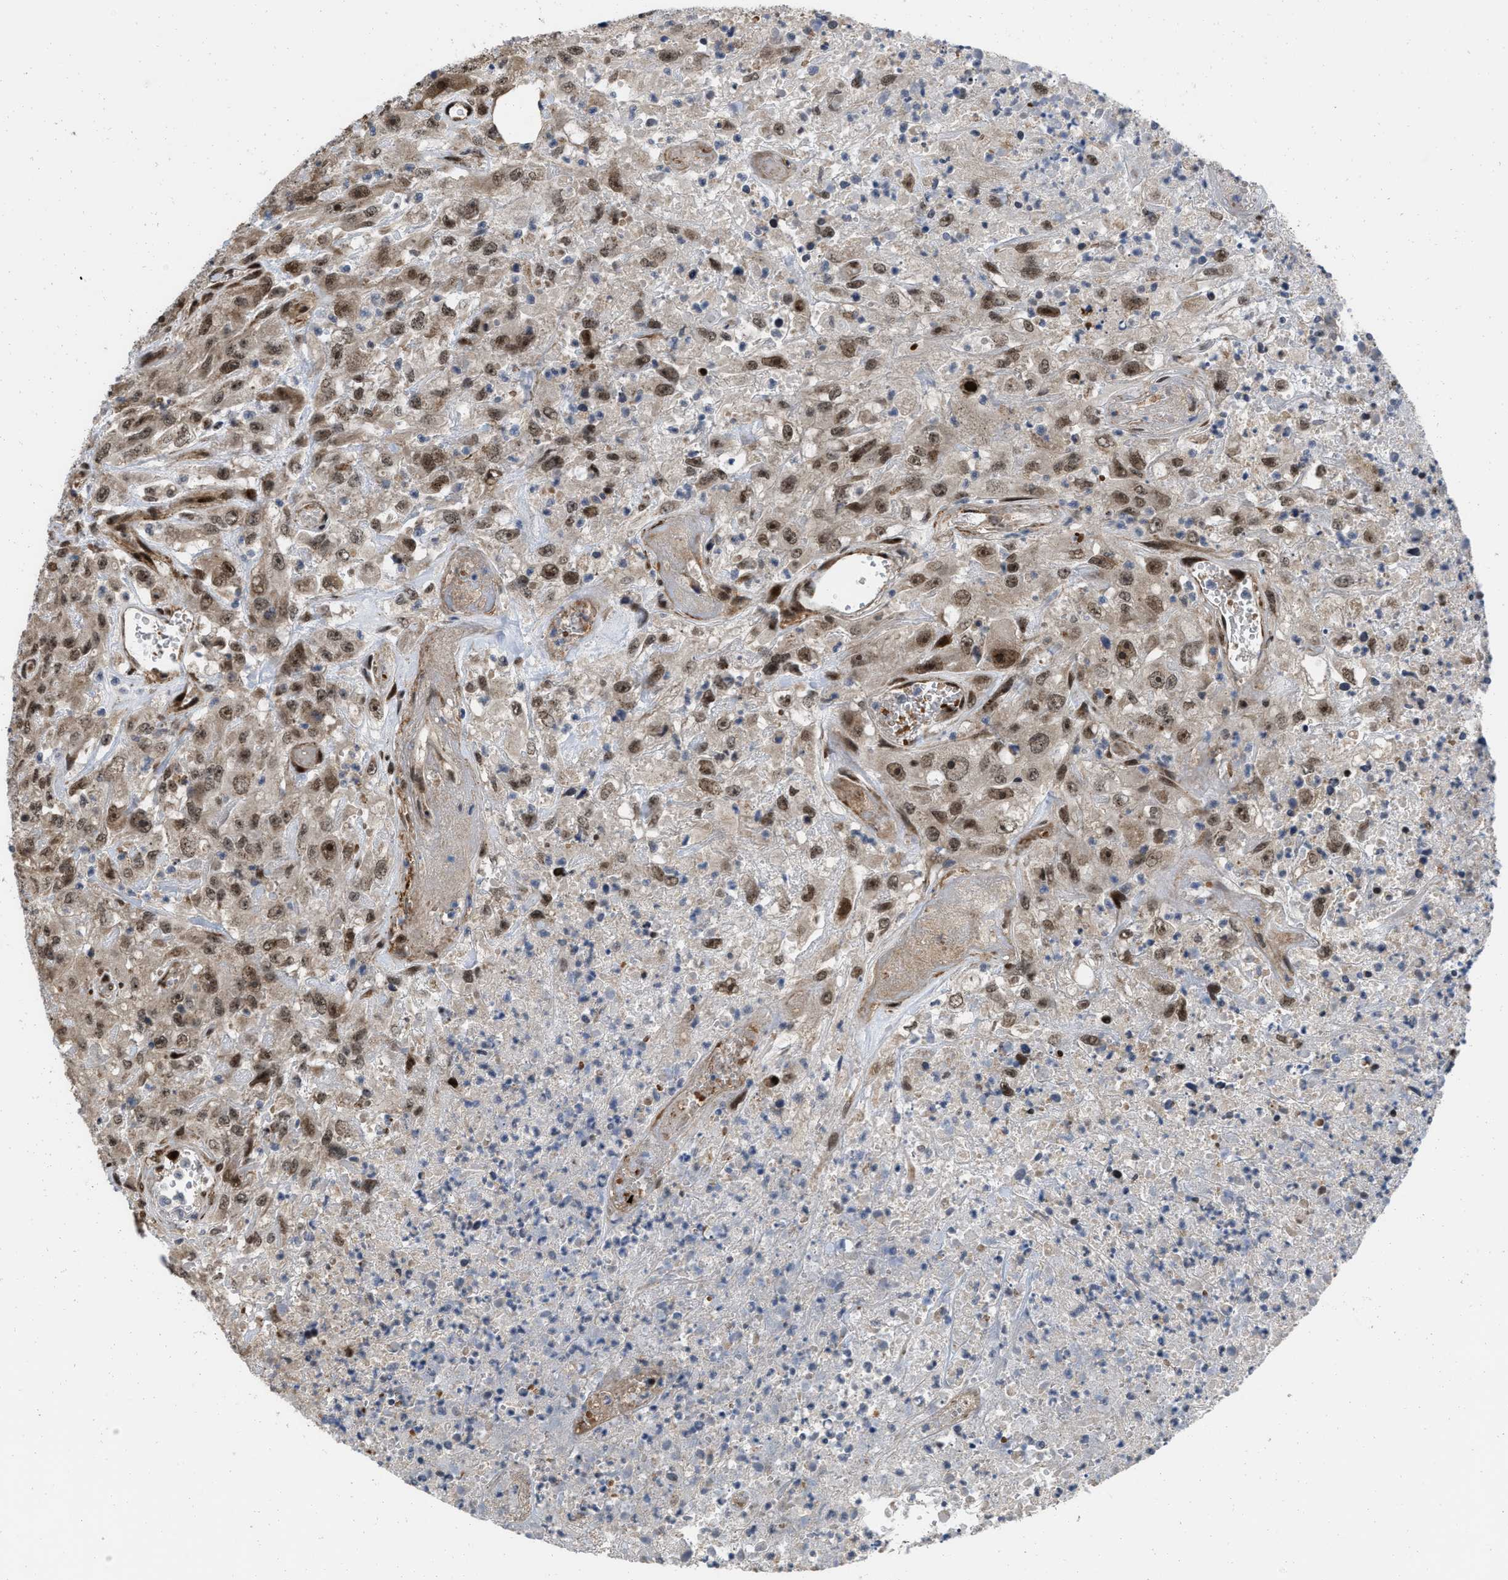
{"staining": {"intensity": "moderate", "quantity": ">75%", "location": "nuclear"}, "tissue": "urothelial cancer", "cell_type": "Tumor cells", "image_type": "cancer", "snomed": [{"axis": "morphology", "description": "Urothelial carcinoma, High grade"}, {"axis": "topography", "description": "Urinary bladder"}], "caption": "Brown immunohistochemical staining in urothelial cancer reveals moderate nuclear positivity in approximately >75% of tumor cells.", "gene": "ANKRD11", "patient": {"sex": "male", "age": 46}}